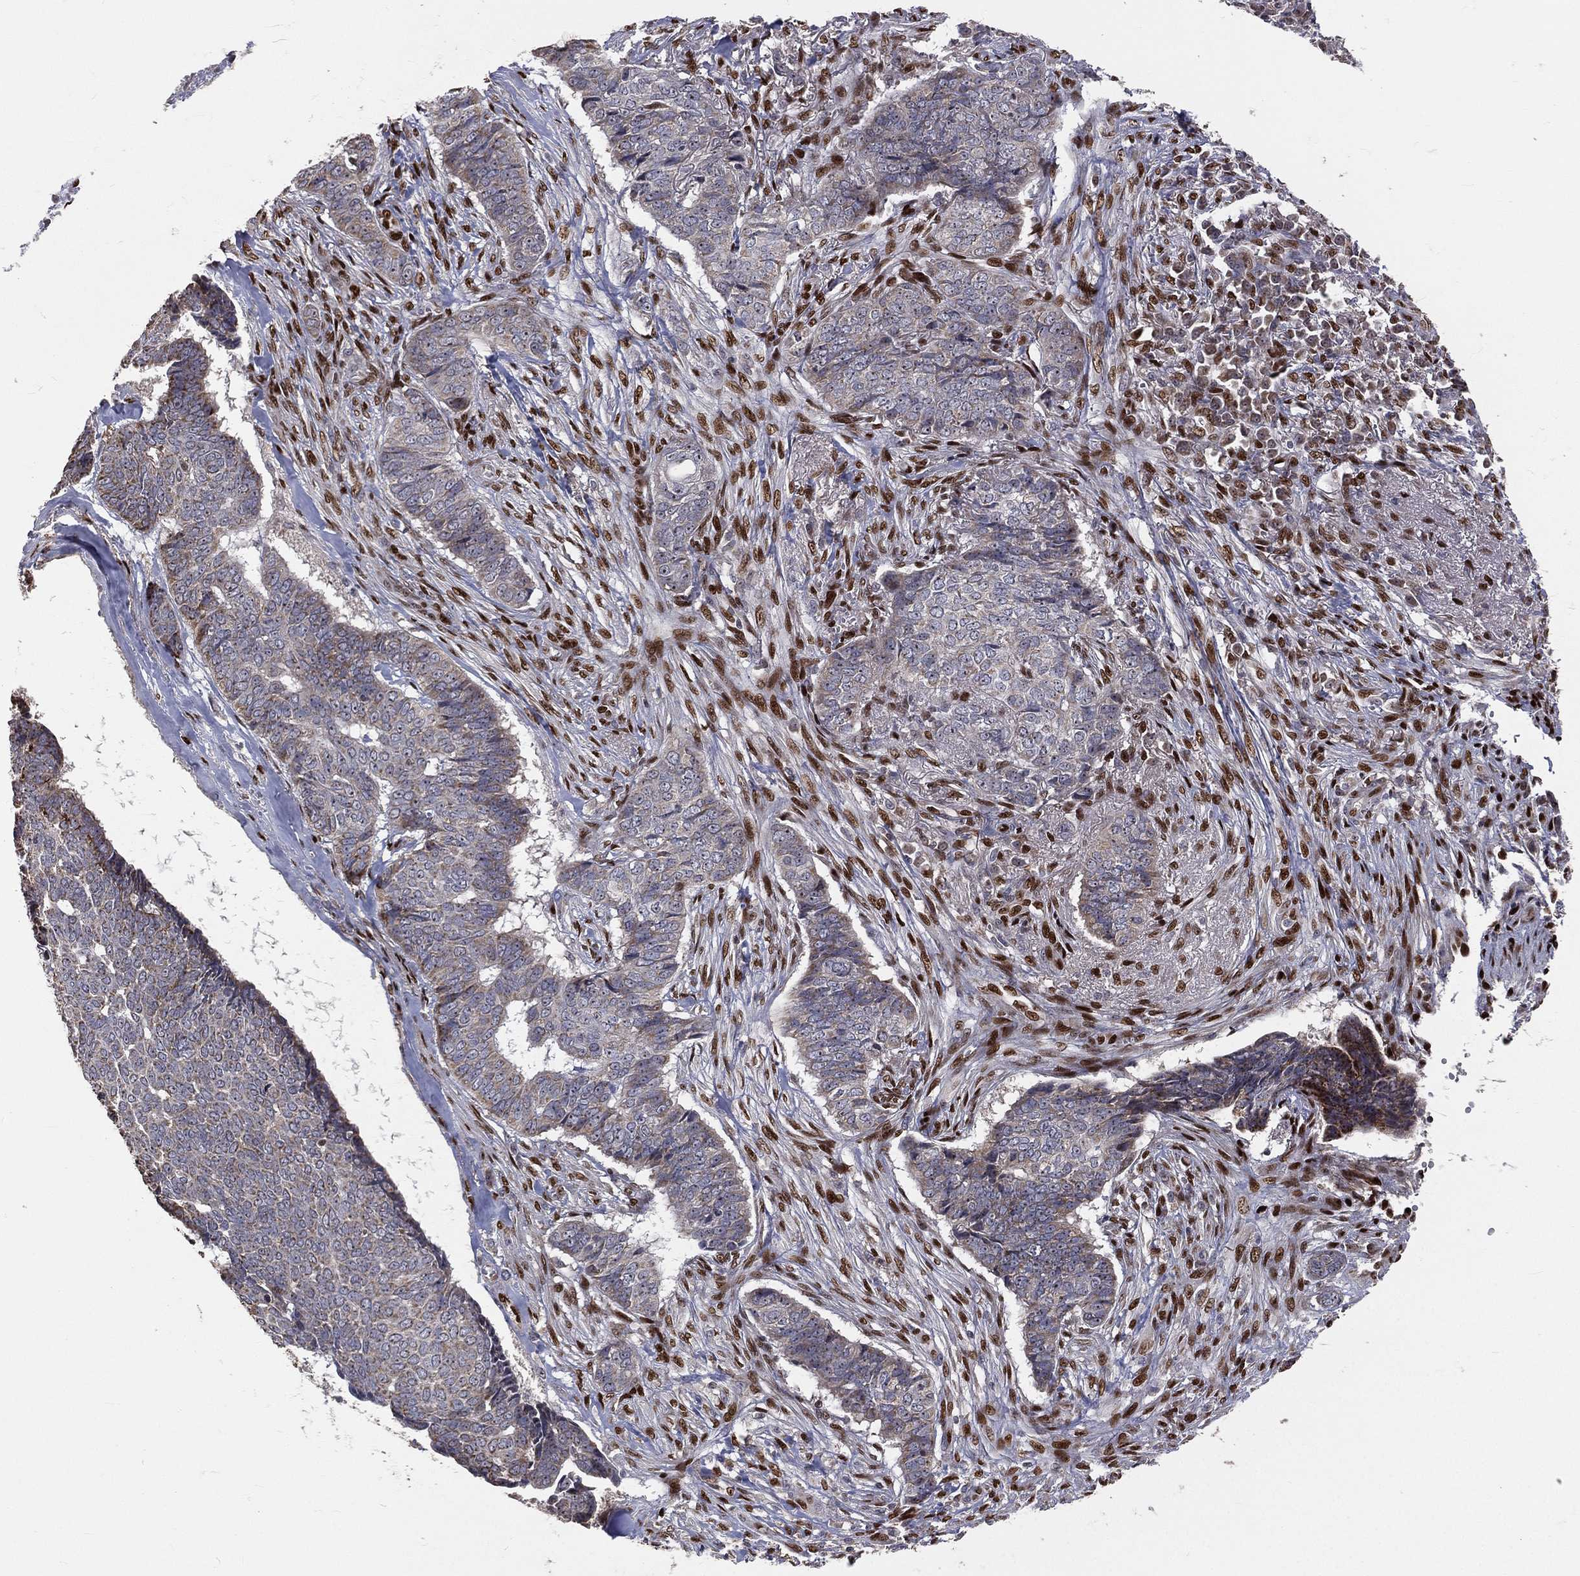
{"staining": {"intensity": "moderate", "quantity": "<25%", "location": "cytoplasmic/membranous"}, "tissue": "skin cancer", "cell_type": "Tumor cells", "image_type": "cancer", "snomed": [{"axis": "morphology", "description": "Basal cell carcinoma"}, {"axis": "topography", "description": "Skin"}], "caption": "Protein staining reveals moderate cytoplasmic/membranous expression in approximately <25% of tumor cells in skin cancer (basal cell carcinoma).", "gene": "ZEB1", "patient": {"sex": "male", "age": 86}}